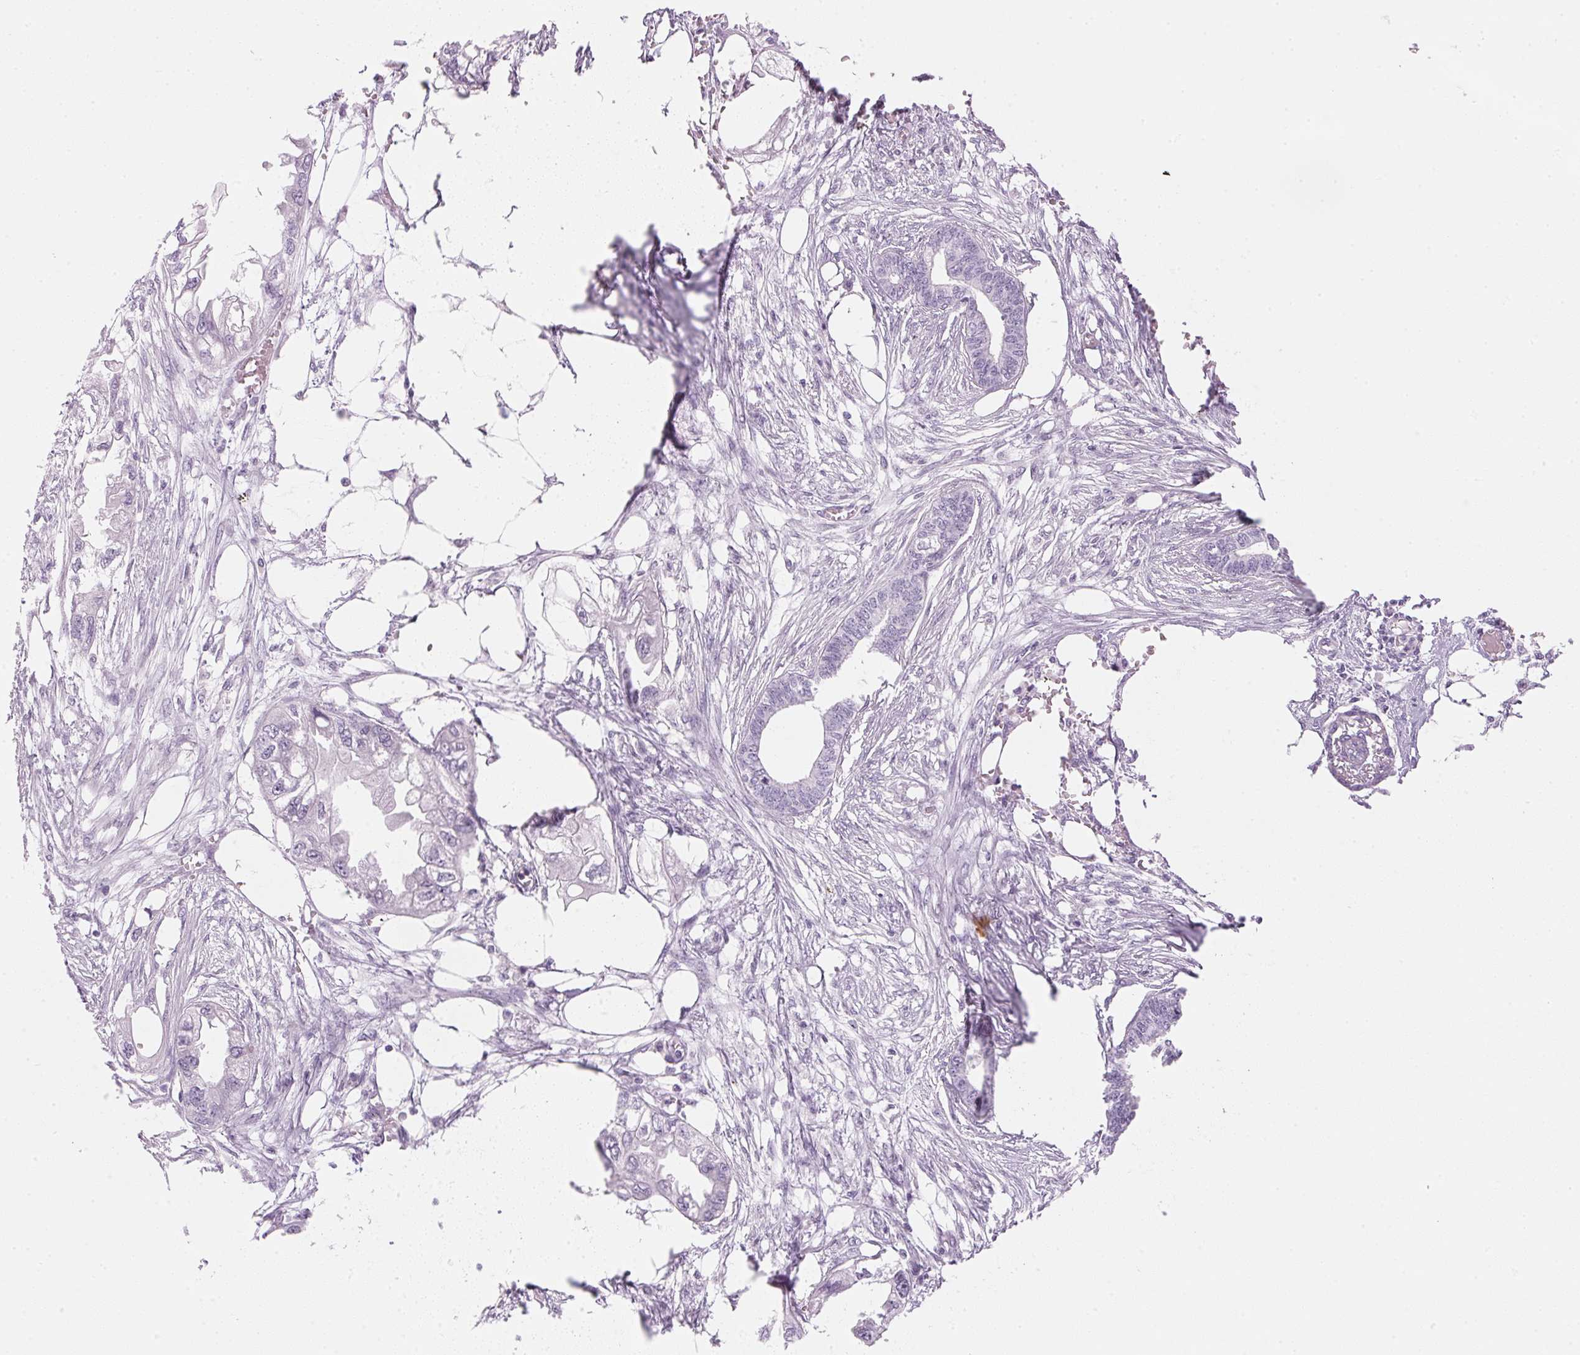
{"staining": {"intensity": "negative", "quantity": "none", "location": "none"}, "tissue": "endometrial cancer", "cell_type": "Tumor cells", "image_type": "cancer", "snomed": [{"axis": "morphology", "description": "Adenocarcinoma, NOS"}, {"axis": "morphology", "description": "Adenocarcinoma, metastatic, NOS"}, {"axis": "topography", "description": "Adipose tissue"}, {"axis": "topography", "description": "Endometrium"}], "caption": "Immunohistochemistry (IHC) histopathology image of adenocarcinoma (endometrial) stained for a protein (brown), which displays no staining in tumor cells.", "gene": "IGFBP1", "patient": {"sex": "female", "age": 67}}